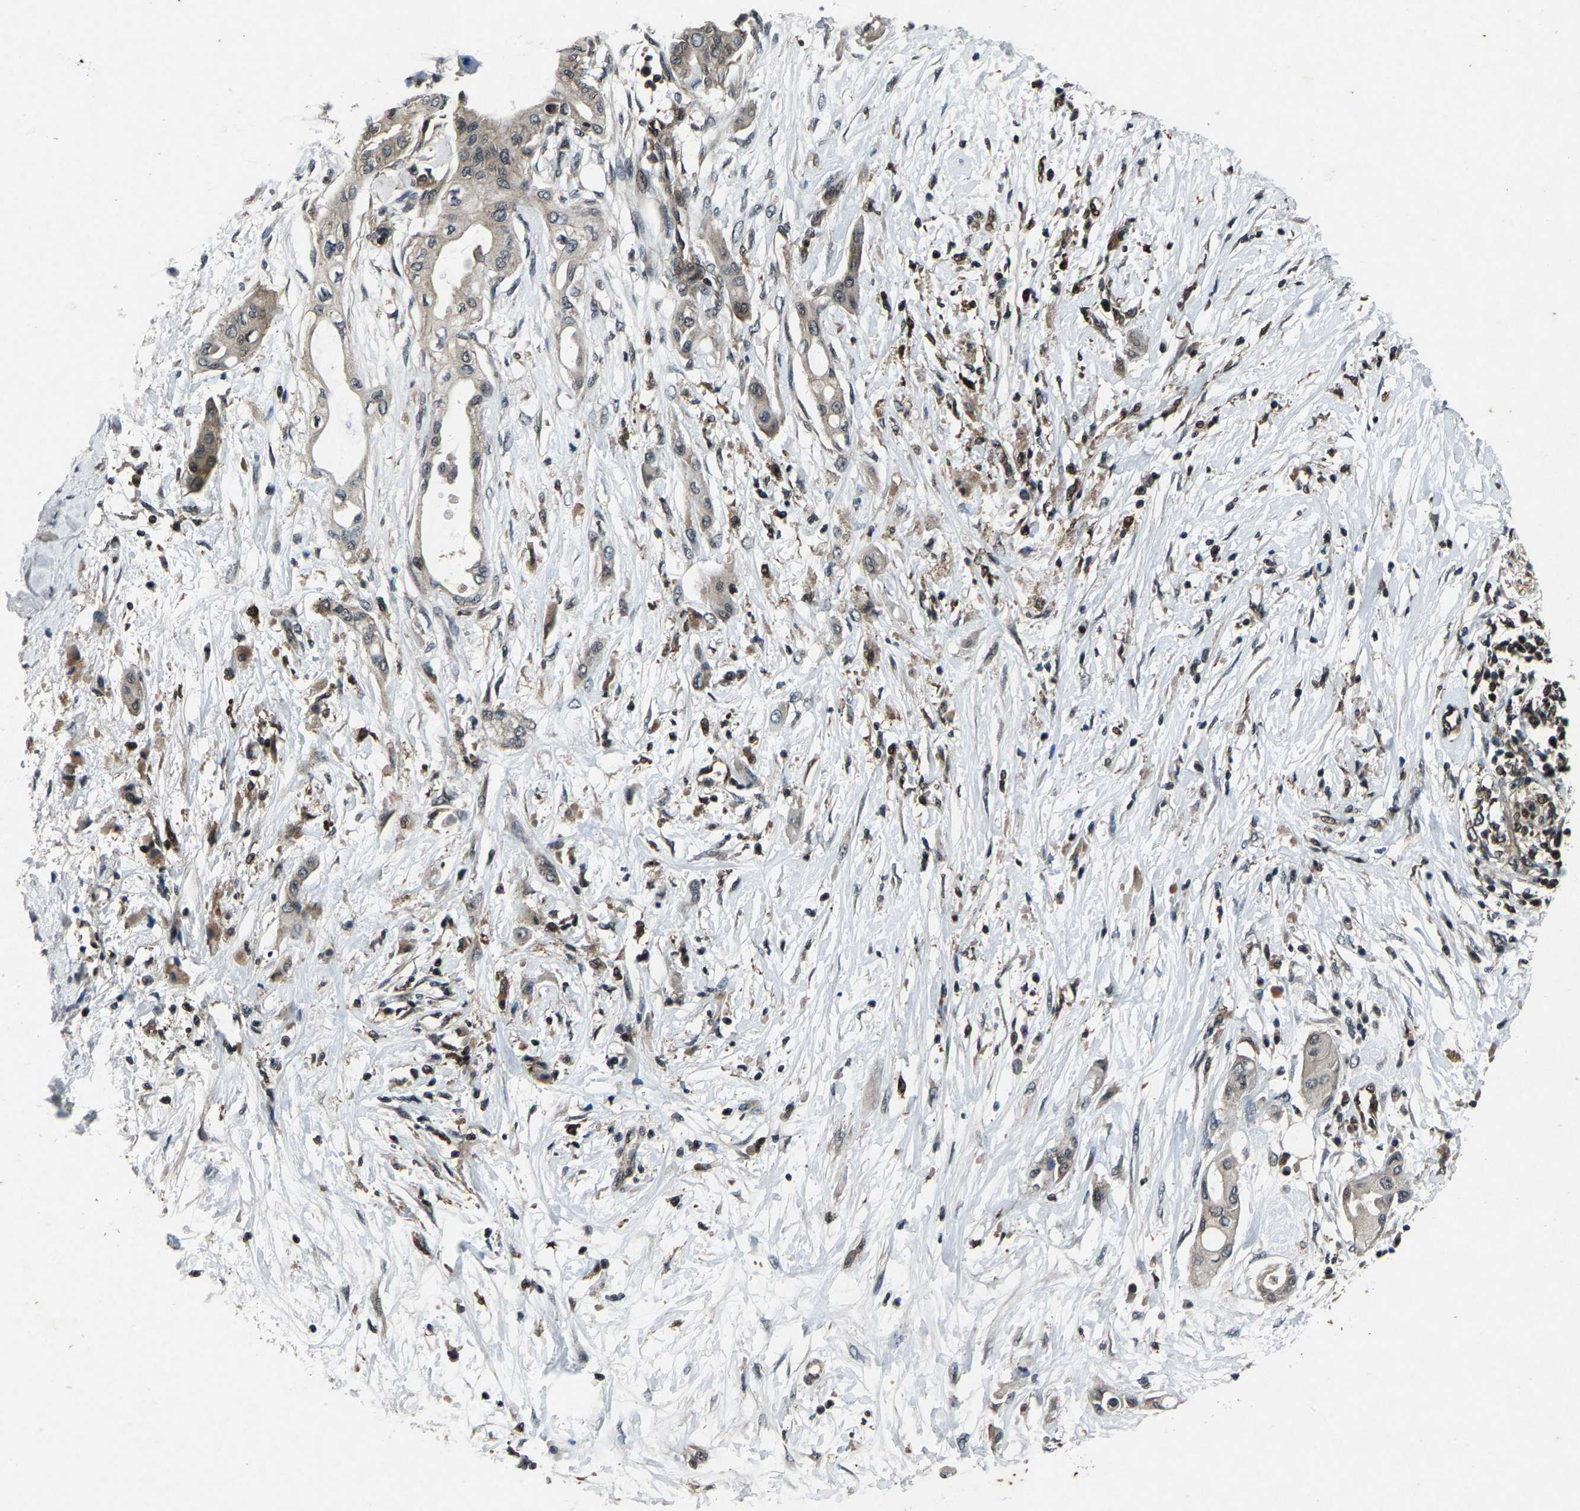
{"staining": {"intensity": "weak", "quantity": ">75%", "location": "cytoplasmic/membranous,nuclear"}, "tissue": "pancreatic cancer", "cell_type": "Tumor cells", "image_type": "cancer", "snomed": [{"axis": "morphology", "description": "Adenocarcinoma, NOS"}, {"axis": "morphology", "description": "Adenocarcinoma, metastatic, NOS"}, {"axis": "topography", "description": "Lymph node"}, {"axis": "topography", "description": "Pancreas"}, {"axis": "topography", "description": "Duodenum"}], "caption": "Immunohistochemical staining of human pancreatic cancer shows low levels of weak cytoplasmic/membranous and nuclear protein expression in about >75% of tumor cells. (Brightfield microscopy of DAB IHC at high magnification).", "gene": "ATXN3", "patient": {"sex": "female", "age": 64}}